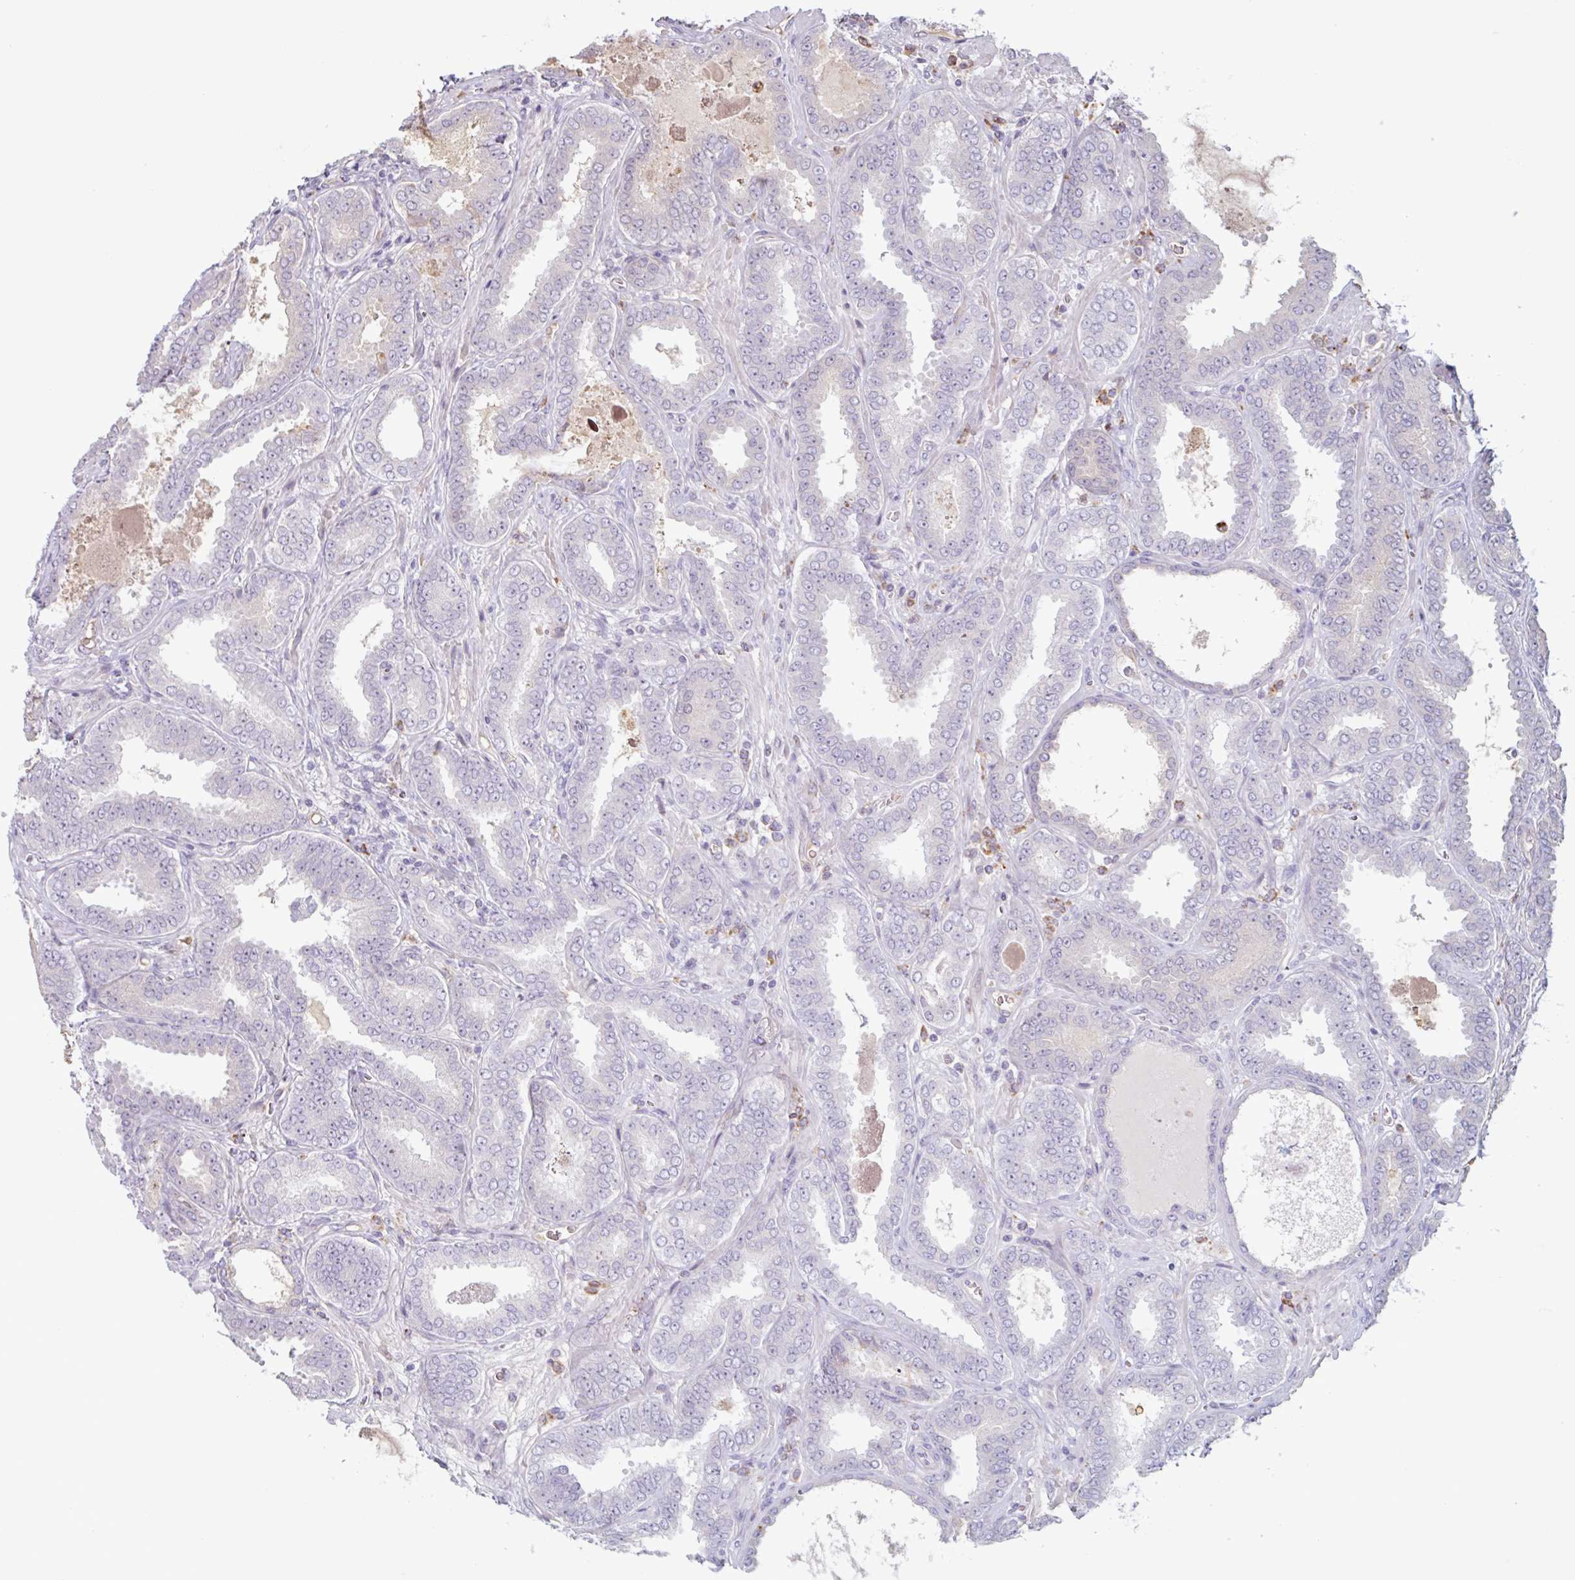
{"staining": {"intensity": "negative", "quantity": "none", "location": "none"}, "tissue": "prostate cancer", "cell_type": "Tumor cells", "image_type": "cancer", "snomed": [{"axis": "morphology", "description": "Adenocarcinoma, High grade"}, {"axis": "topography", "description": "Prostate"}], "caption": "High-grade adenocarcinoma (prostate) stained for a protein using IHC demonstrates no positivity tumor cells.", "gene": "TAF1D", "patient": {"sex": "male", "age": 72}}